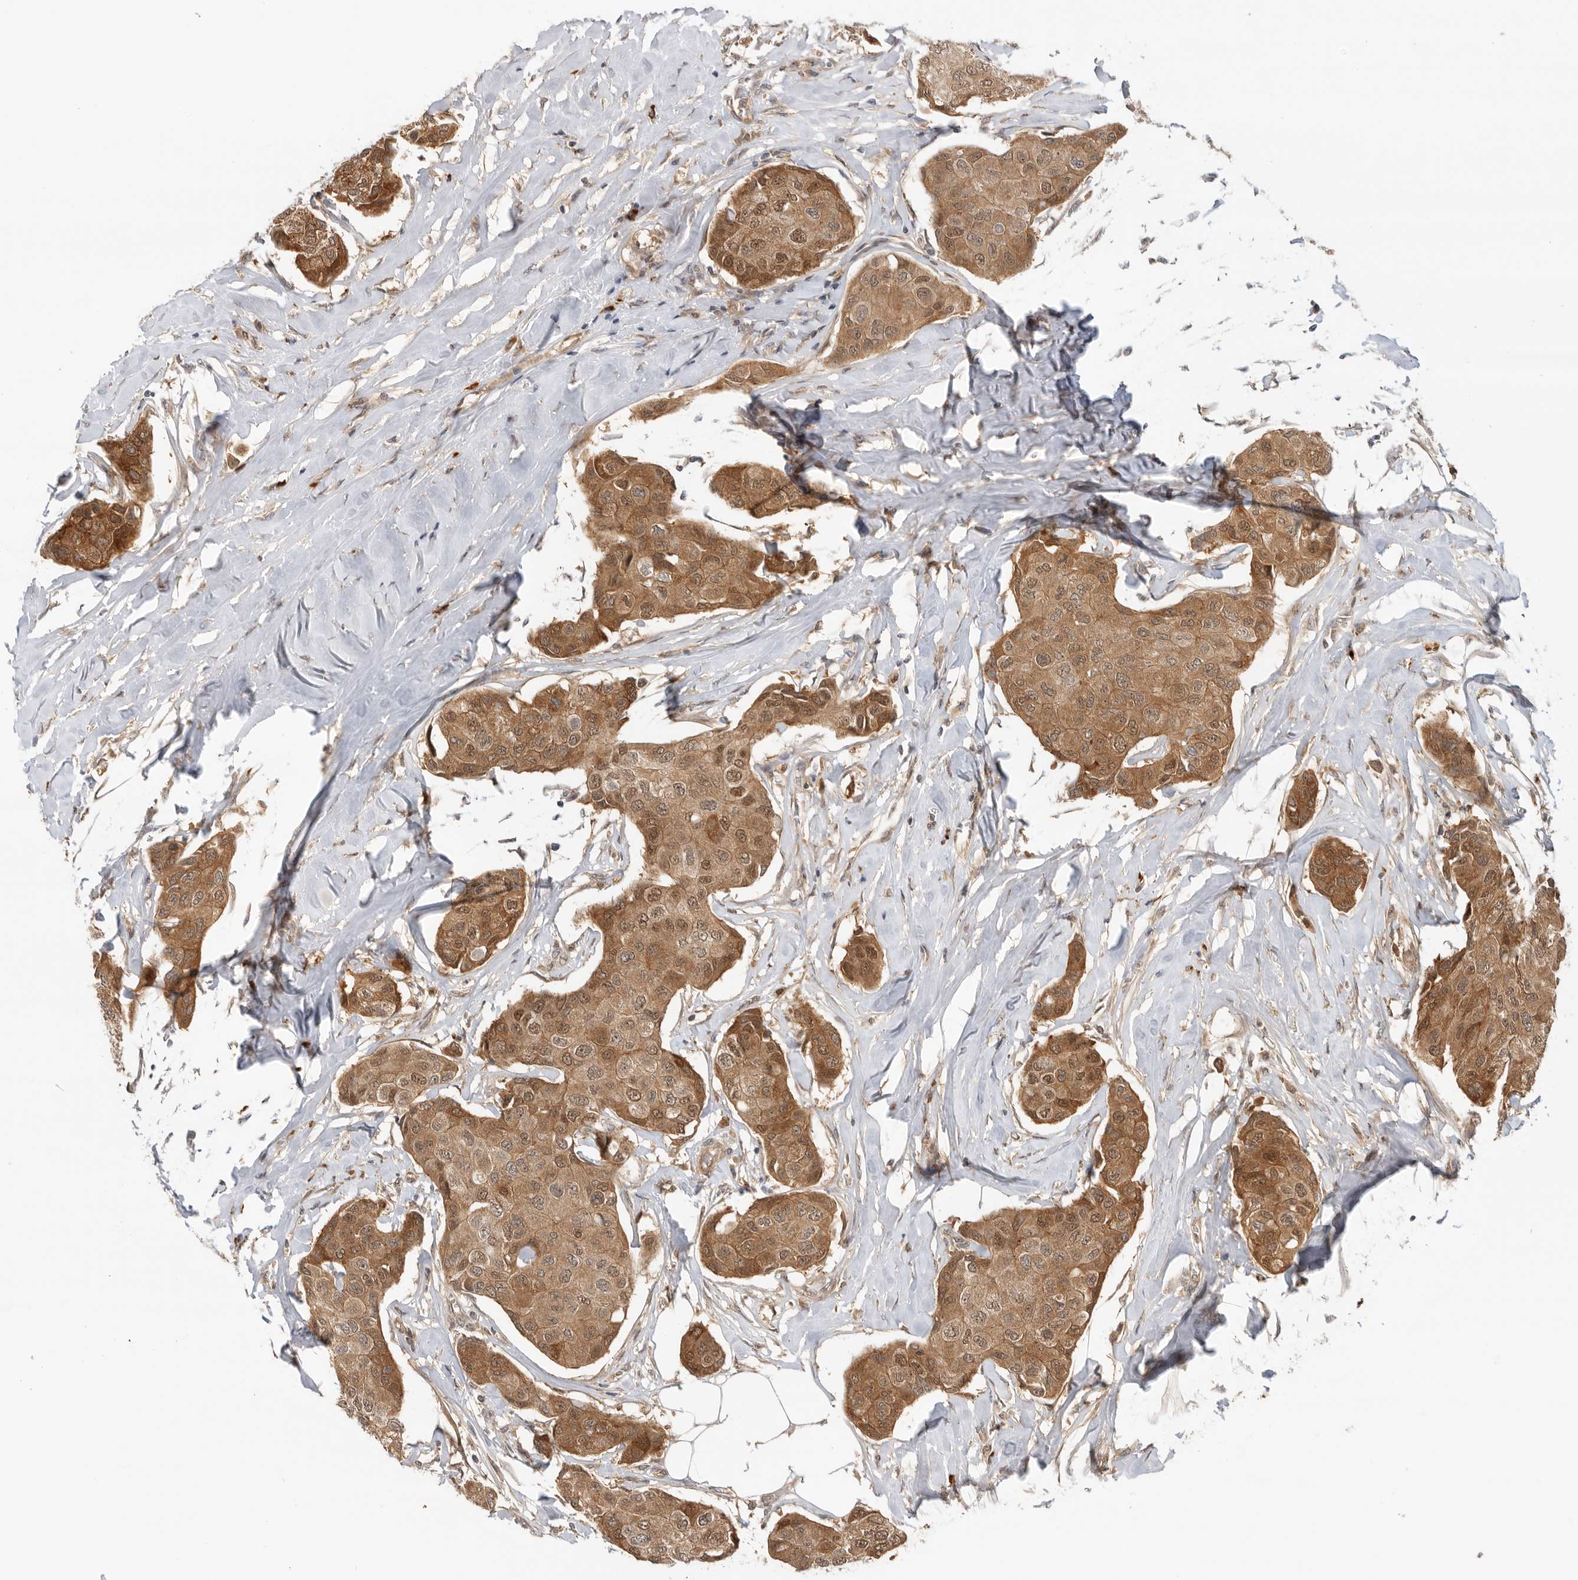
{"staining": {"intensity": "moderate", "quantity": ">75%", "location": "cytoplasmic/membranous,nuclear"}, "tissue": "breast cancer", "cell_type": "Tumor cells", "image_type": "cancer", "snomed": [{"axis": "morphology", "description": "Duct carcinoma"}, {"axis": "topography", "description": "Breast"}], "caption": "An image of breast invasive ductal carcinoma stained for a protein shows moderate cytoplasmic/membranous and nuclear brown staining in tumor cells. (Stains: DAB (3,3'-diaminobenzidine) in brown, nuclei in blue, Microscopy: brightfield microscopy at high magnification).", "gene": "DCAF8", "patient": {"sex": "female", "age": 80}}